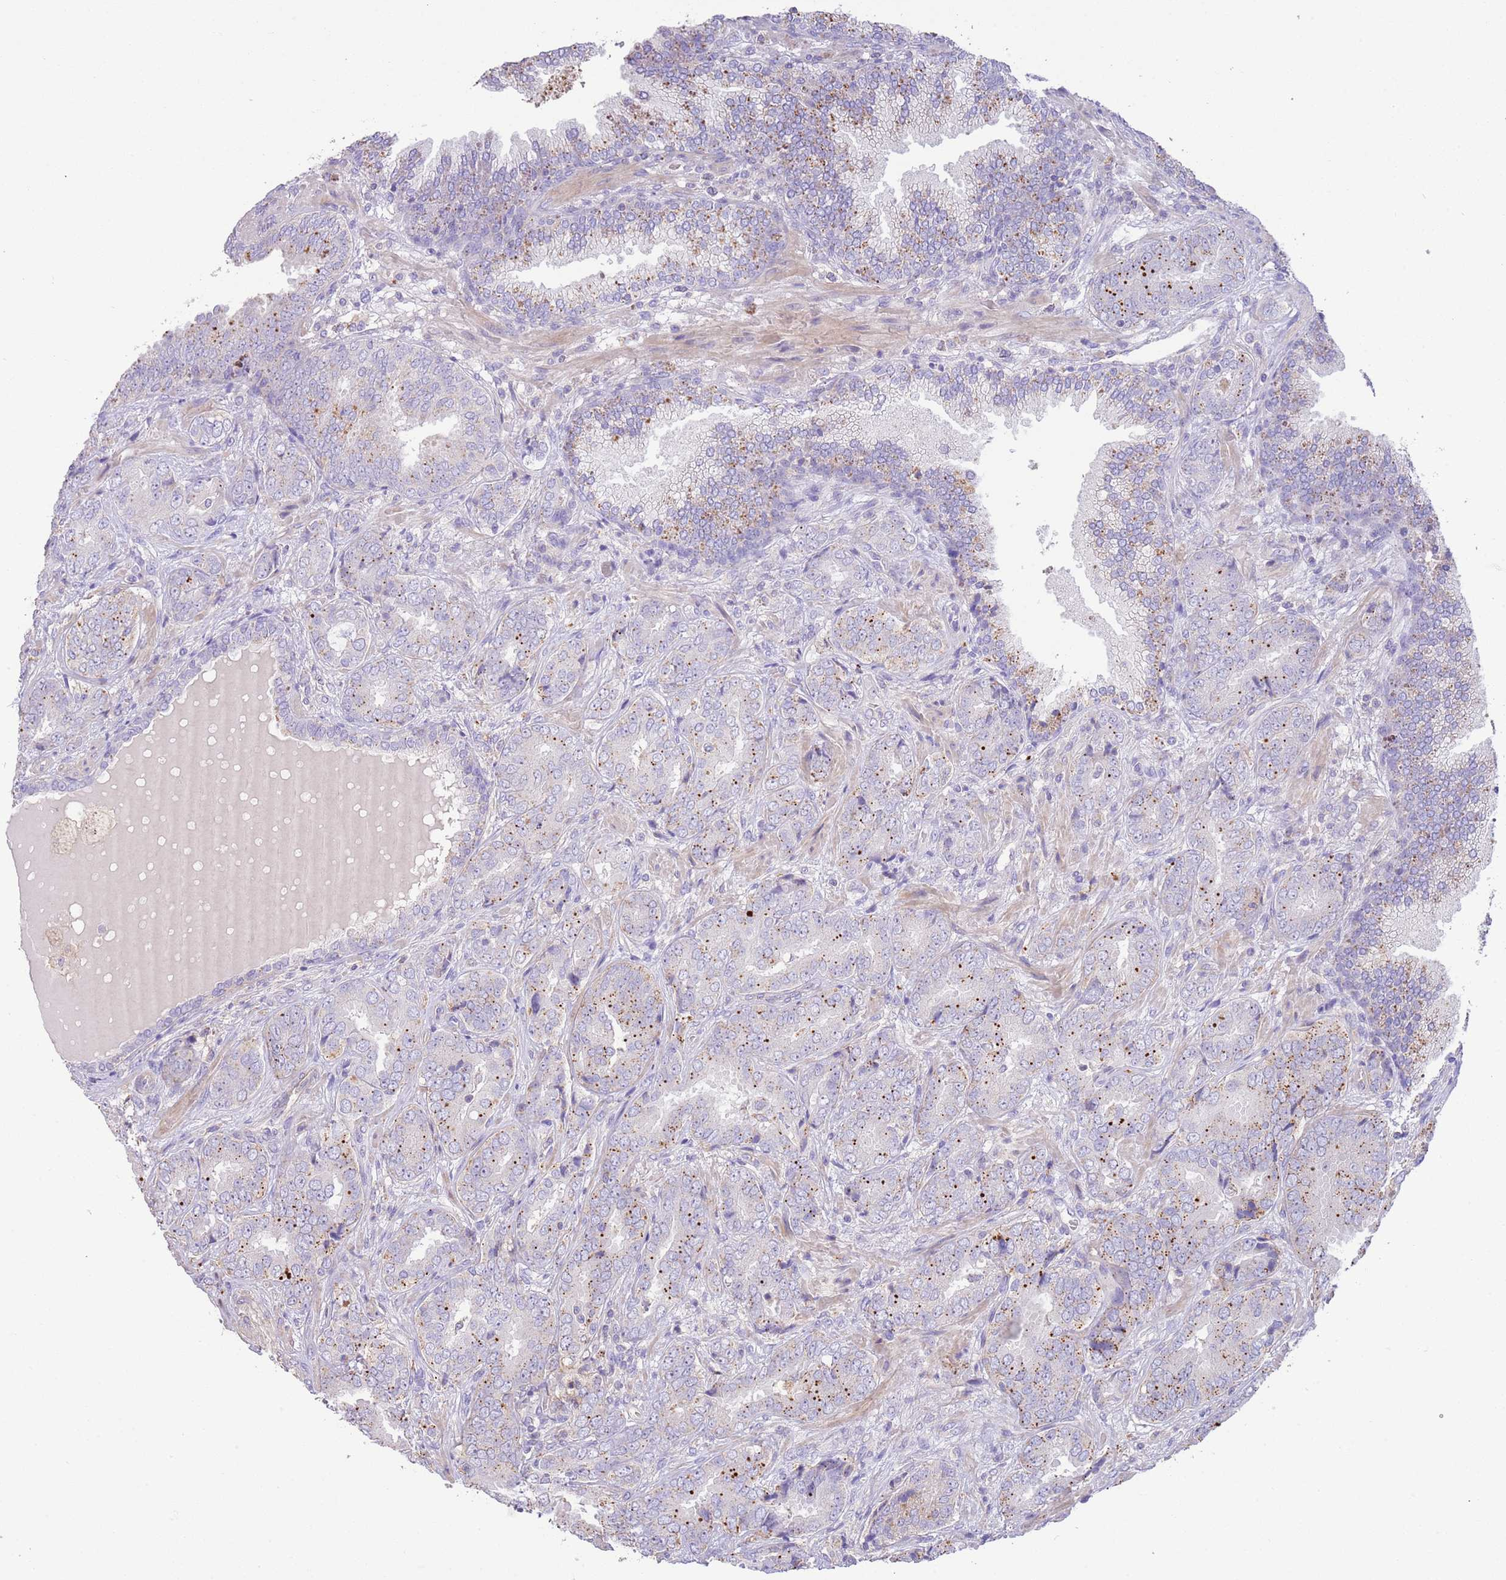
{"staining": {"intensity": "weak", "quantity": "<25%", "location": "cytoplasmic/membranous"}, "tissue": "prostate cancer", "cell_type": "Tumor cells", "image_type": "cancer", "snomed": [{"axis": "morphology", "description": "Adenocarcinoma, High grade"}, {"axis": "topography", "description": "Prostate"}], "caption": "DAB (3,3'-diaminobenzidine) immunohistochemical staining of human adenocarcinoma (high-grade) (prostate) exhibits no significant positivity in tumor cells. (IHC, brightfield microscopy, high magnification).", "gene": "SFTPA1", "patient": {"sex": "male", "age": 71}}